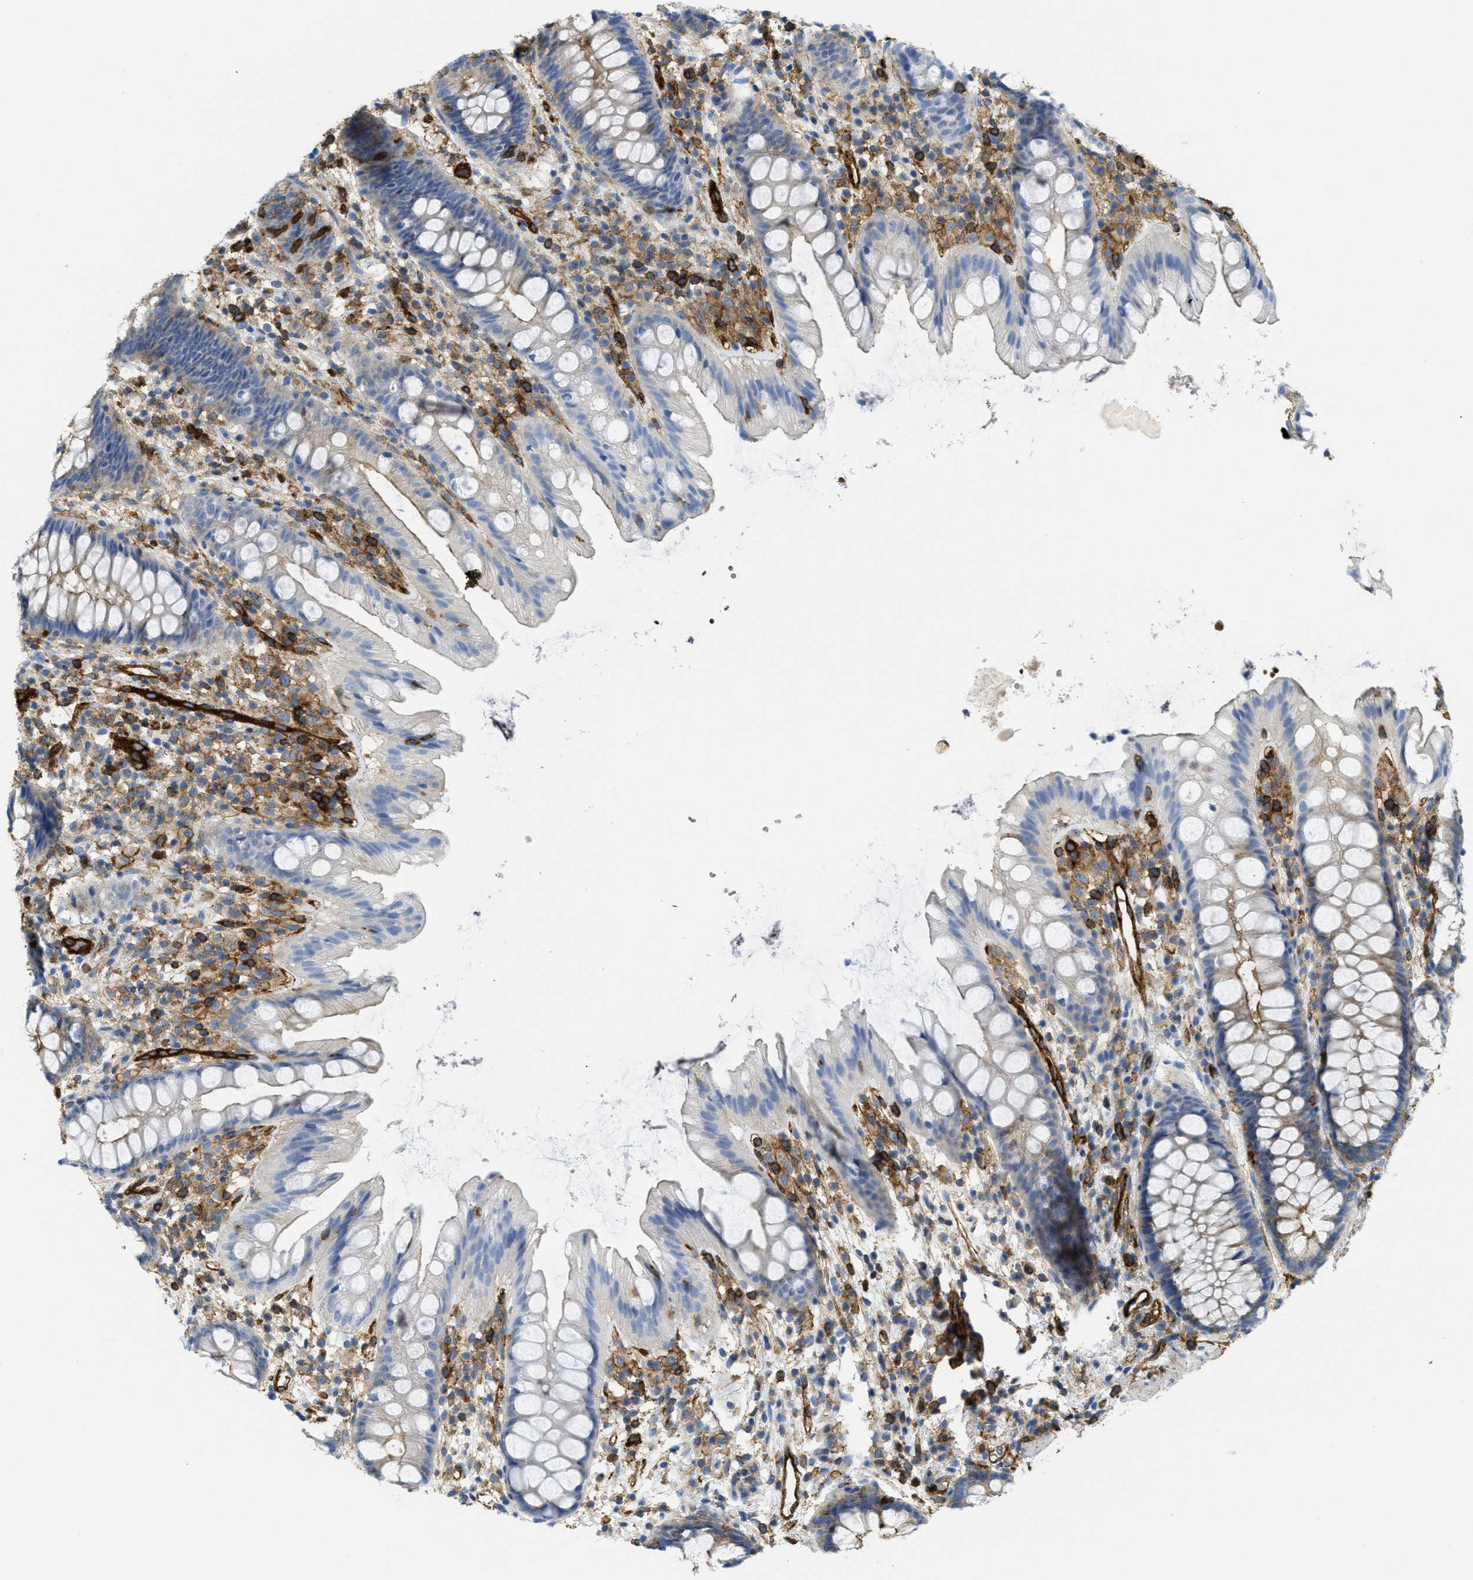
{"staining": {"intensity": "moderate", "quantity": "25%-75%", "location": "cytoplasmic/membranous"}, "tissue": "rectum", "cell_type": "Glandular cells", "image_type": "normal", "snomed": [{"axis": "morphology", "description": "Normal tissue, NOS"}, {"axis": "topography", "description": "Rectum"}], "caption": "This is a micrograph of immunohistochemistry (IHC) staining of unremarkable rectum, which shows moderate expression in the cytoplasmic/membranous of glandular cells.", "gene": "HIP1", "patient": {"sex": "female", "age": 65}}